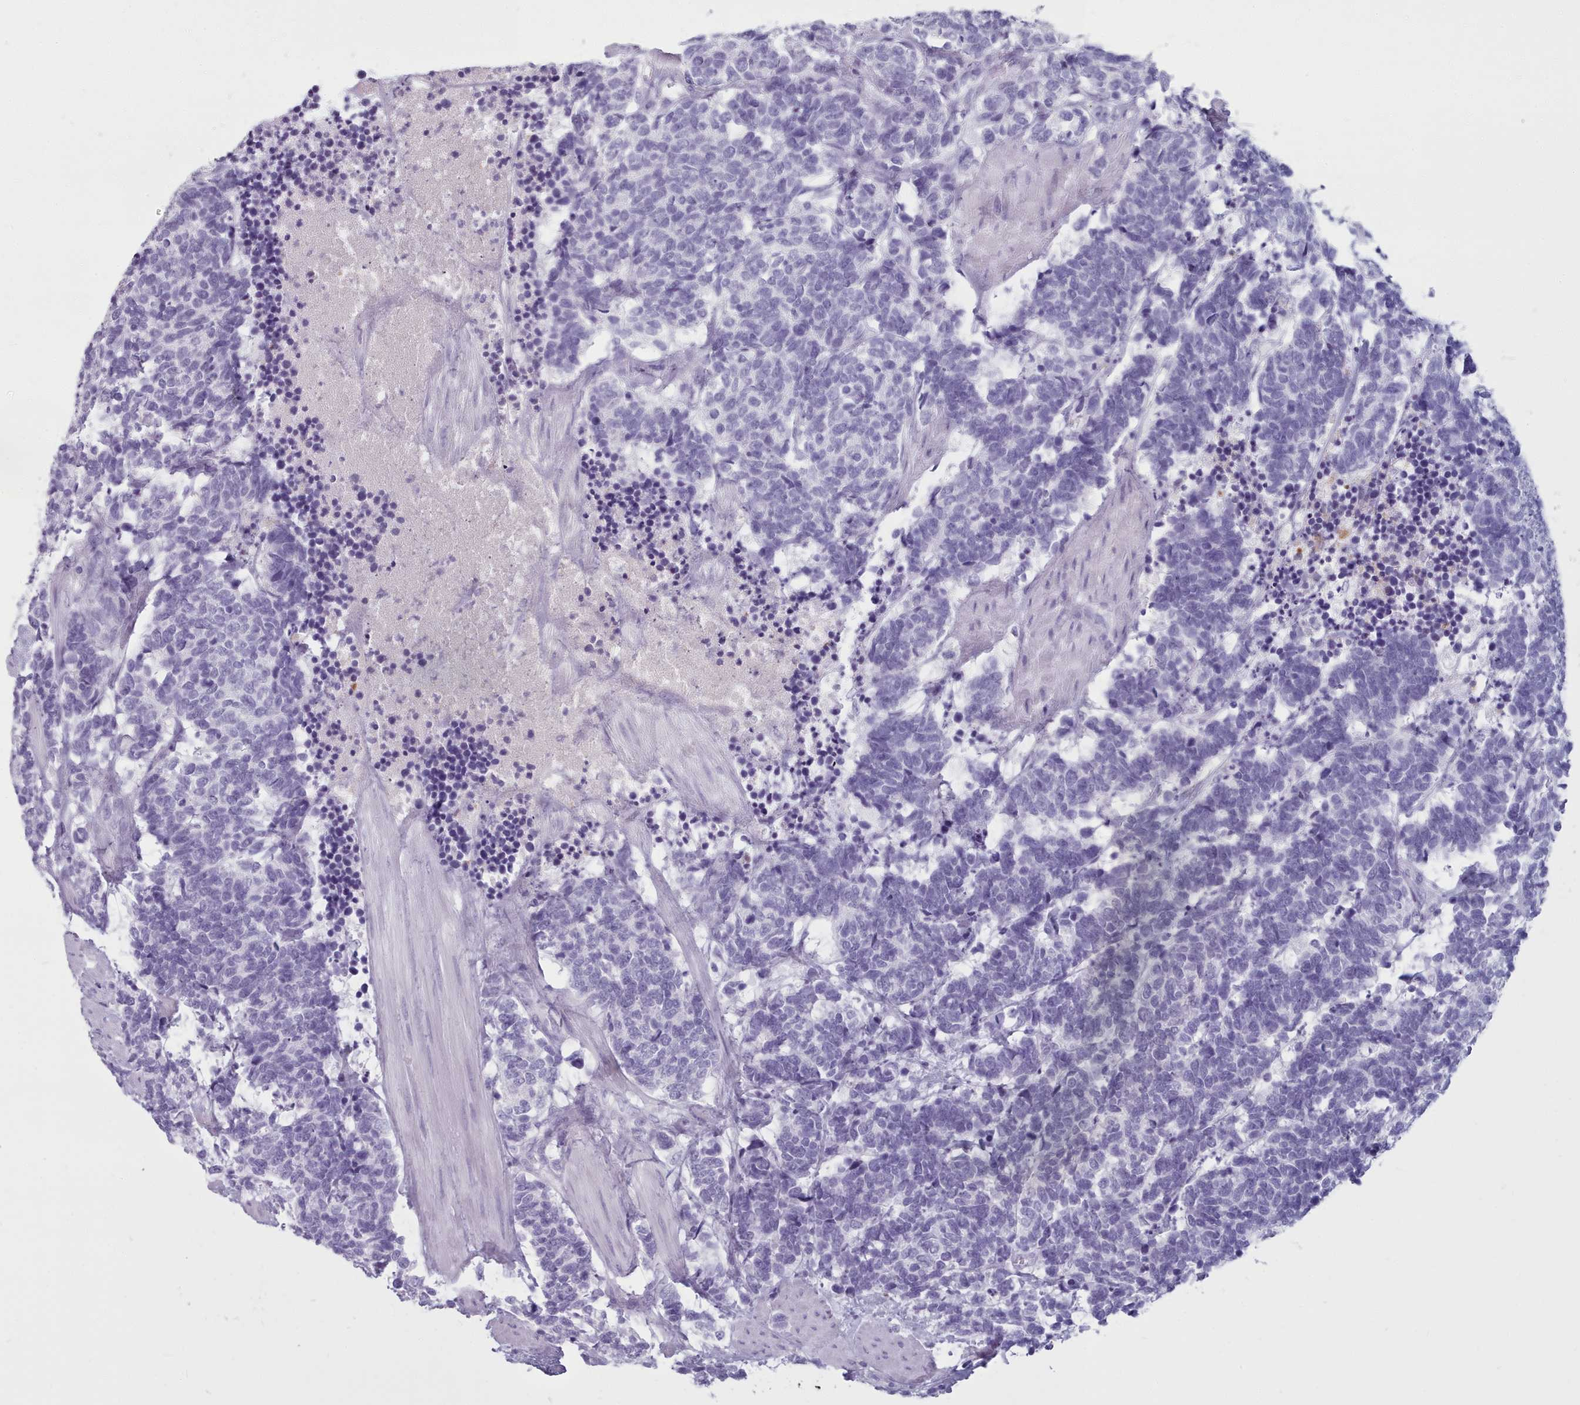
{"staining": {"intensity": "negative", "quantity": "none", "location": "none"}, "tissue": "carcinoid", "cell_type": "Tumor cells", "image_type": "cancer", "snomed": [{"axis": "morphology", "description": "Carcinoma, NOS"}, {"axis": "morphology", "description": "Carcinoid, malignant, NOS"}, {"axis": "topography", "description": "Urinary bladder"}], "caption": "Immunohistochemical staining of human carcinoid reveals no significant staining in tumor cells.", "gene": "ZNF43", "patient": {"sex": "male", "age": 57}}